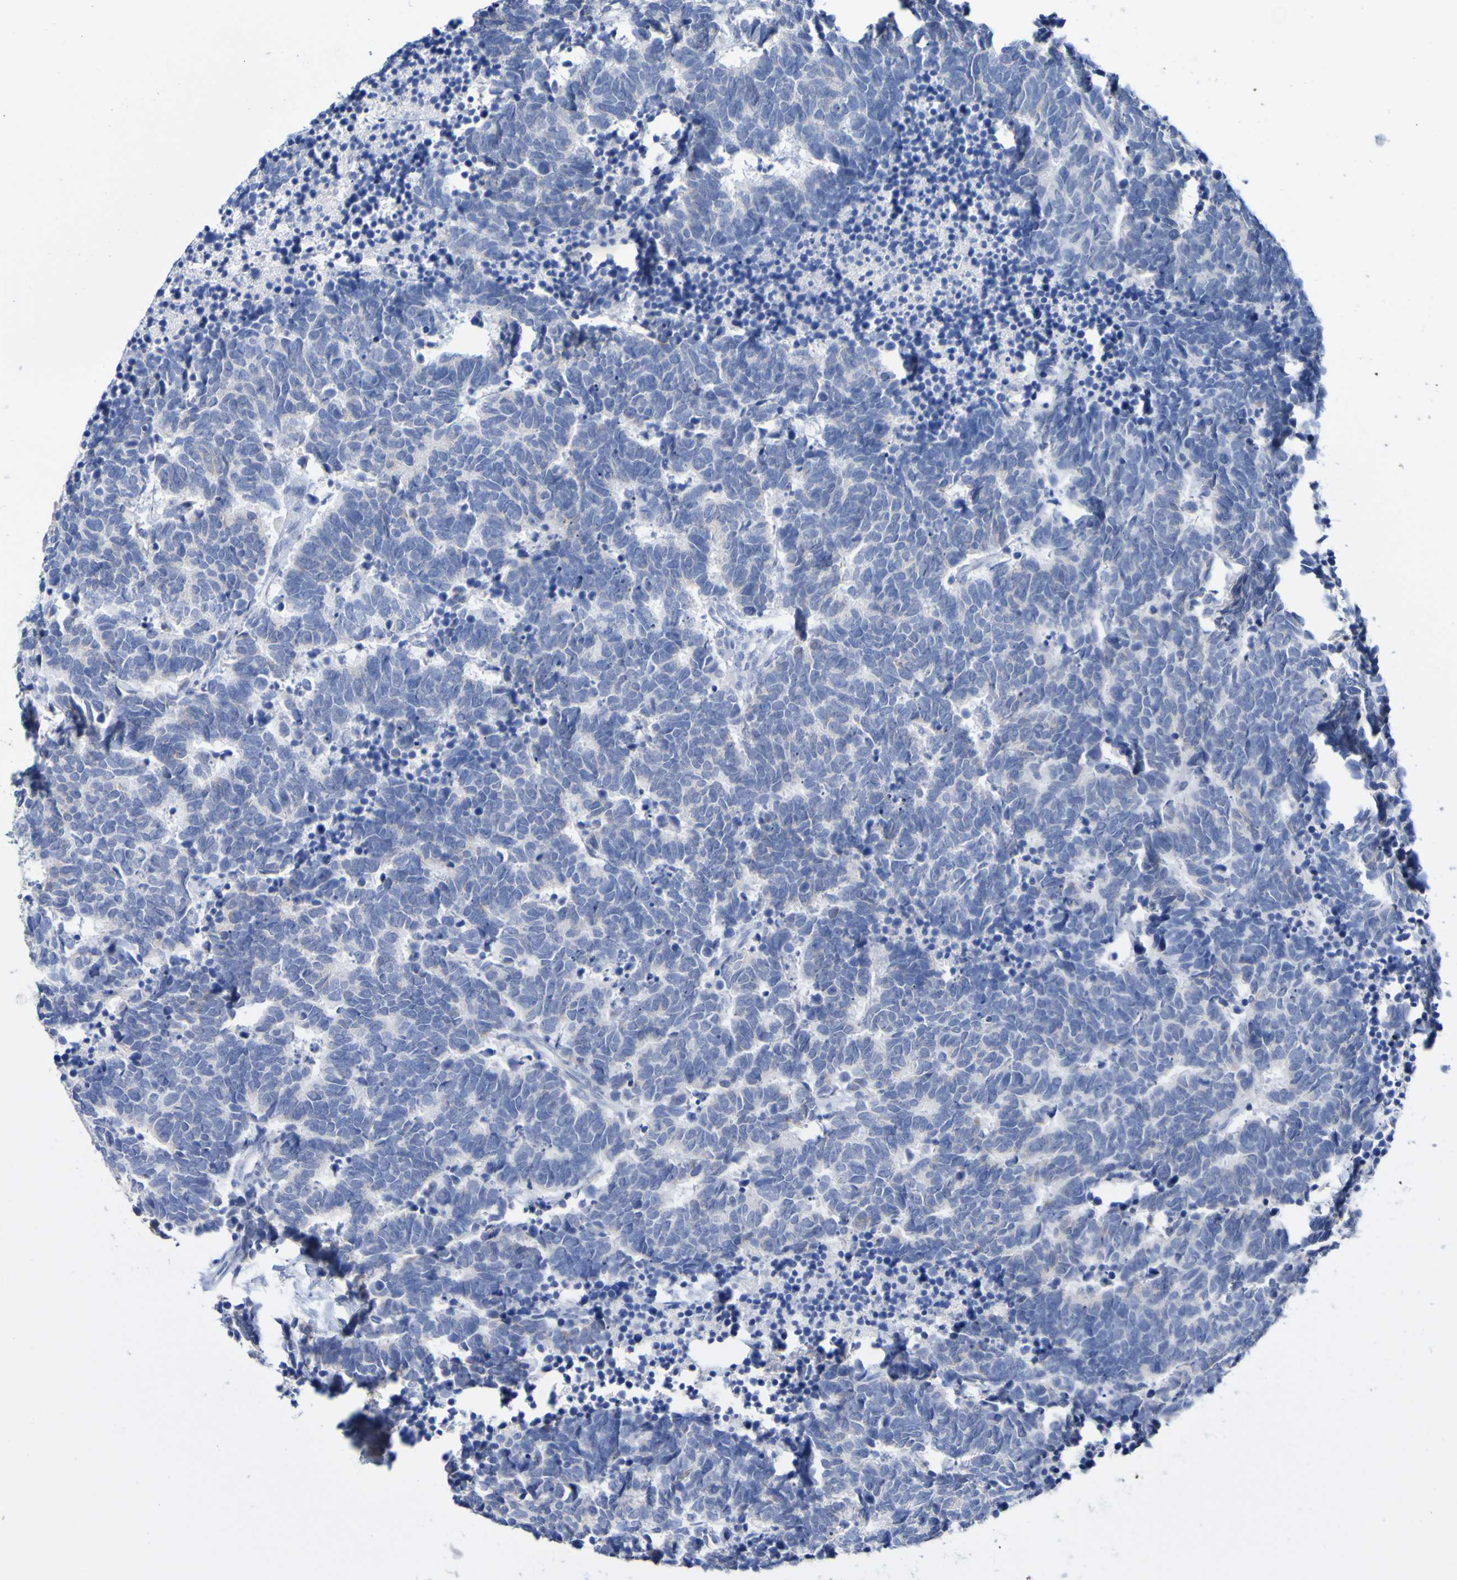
{"staining": {"intensity": "negative", "quantity": "none", "location": "none"}, "tissue": "carcinoid", "cell_type": "Tumor cells", "image_type": "cancer", "snomed": [{"axis": "morphology", "description": "Carcinoma, NOS"}, {"axis": "morphology", "description": "Carcinoid, malignant, NOS"}, {"axis": "topography", "description": "Urinary bladder"}], "caption": "This is an immunohistochemistry (IHC) photomicrograph of human malignant carcinoid. There is no positivity in tumor cells.", "gene": "SGCB", "patient": {"sex": "male", "age": 57}}